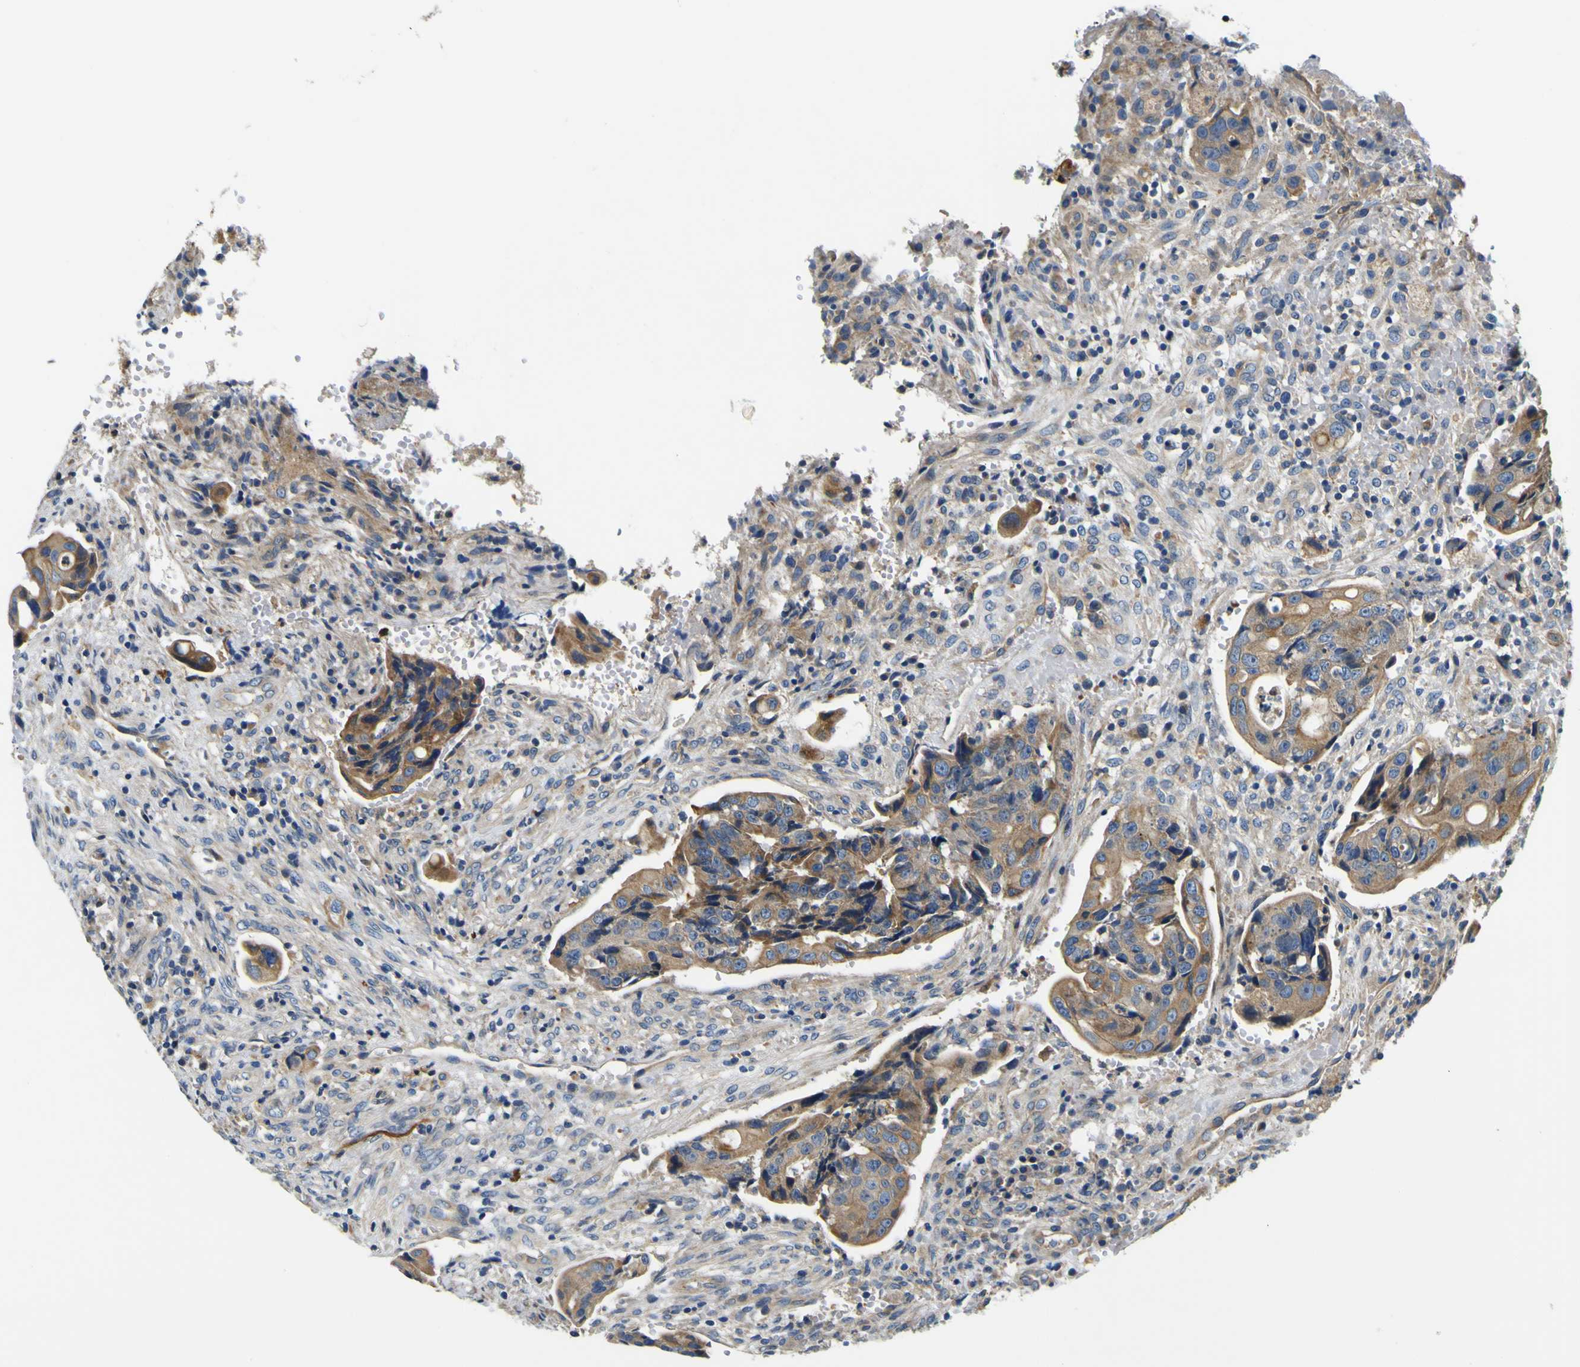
{"staining": {"intensity": "moderate", "quantity": ">75%", "location": "cytoplasmic/membranous"}, "tissue": "colorectal cancer", "cell_type": "Tumor cells", "image_type": "cancer", "snomed": [{"axis": "morphology", "description": "Adenocarcinoma, NOS"}, {"axis": "topography", "description": "Colon"}], "caption": "Tumor cells display moderate cytoplasmic/membranous positivity in approximately >75% of cells in colorectal adenocarcinoma.", "gene": "CLSTN1", "patient": {"sex": "female", "age": 57}}